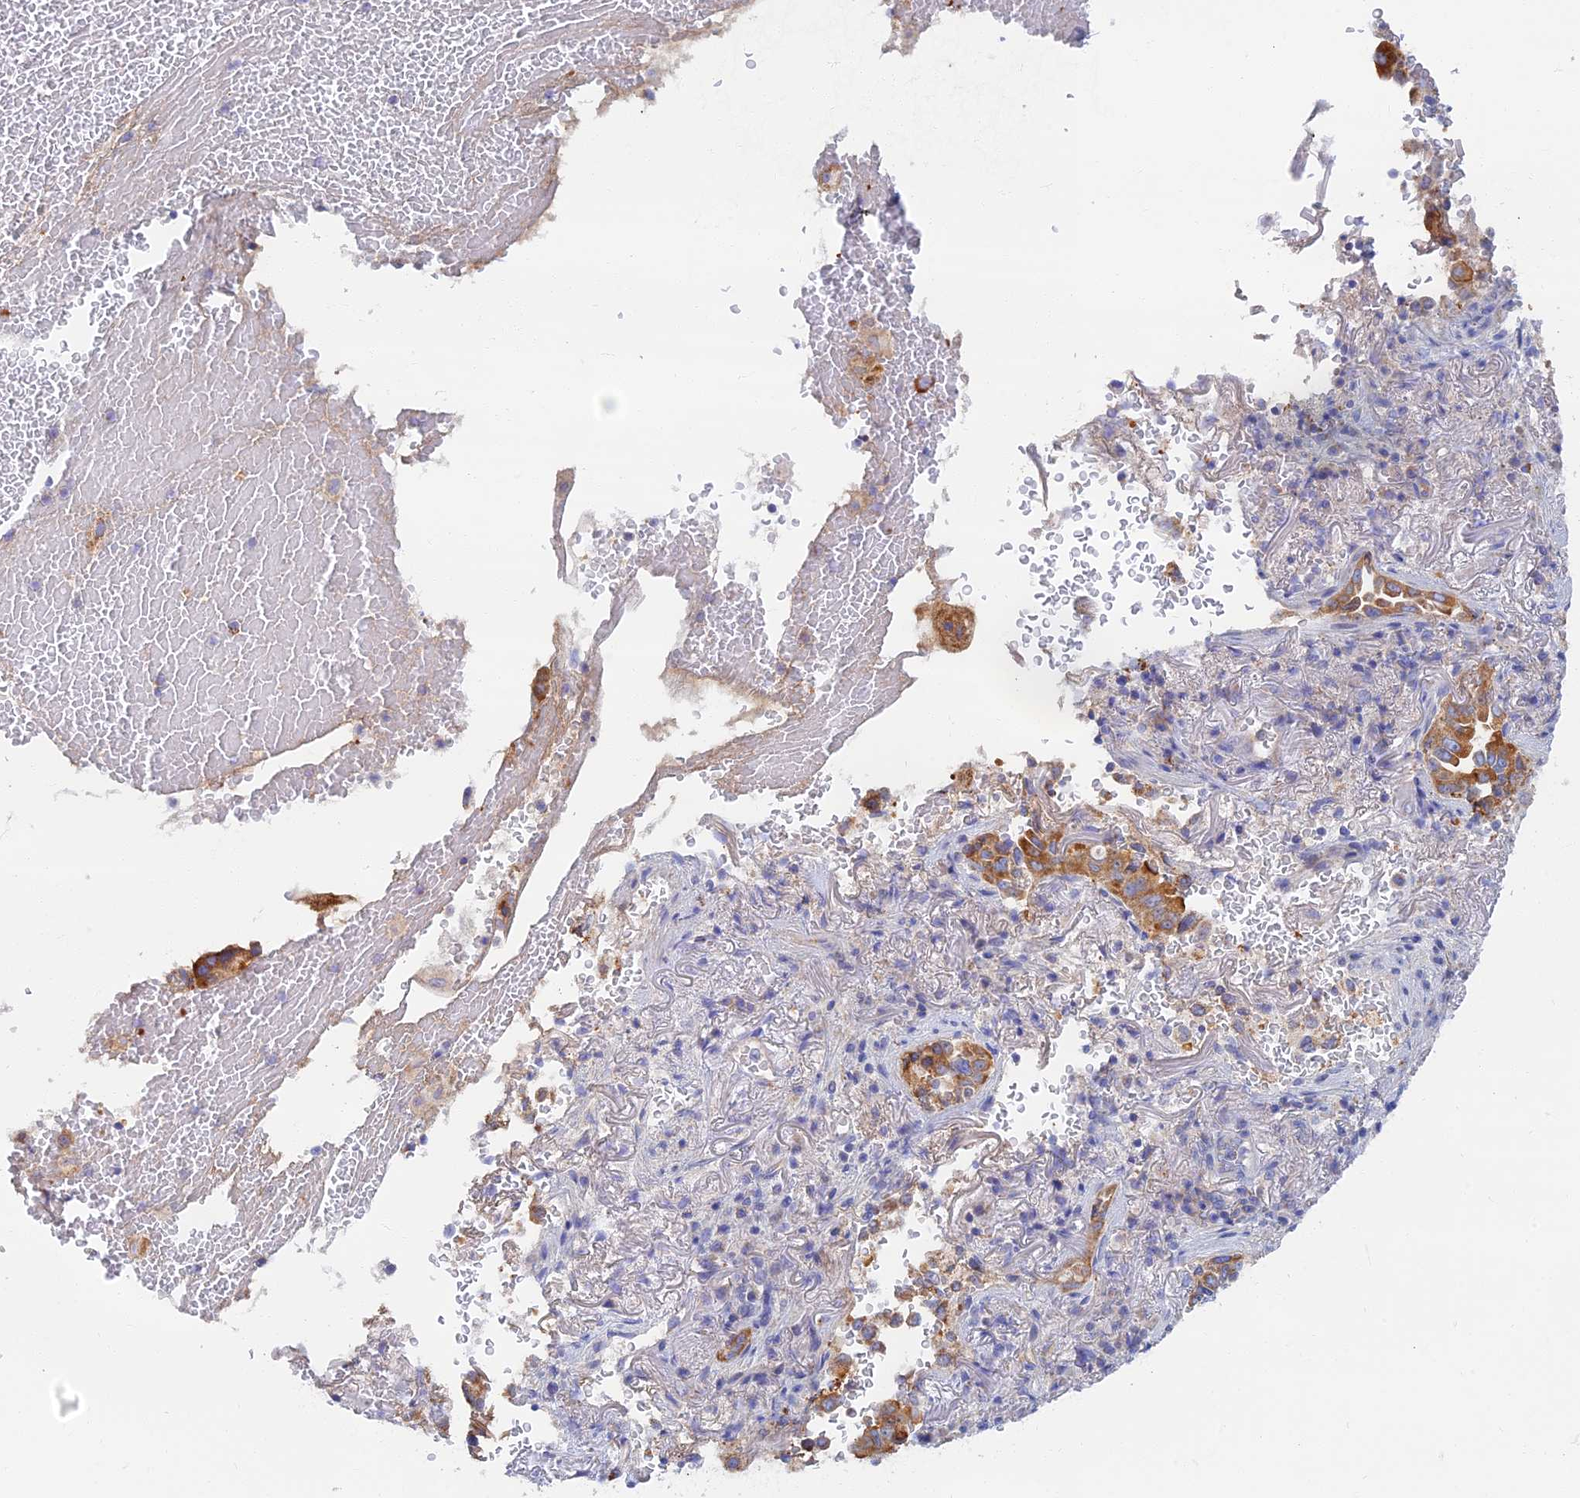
{"staining": {"intensity": "moderate", "quantity": ">75%", "location": "cytoplasmic/membranous"}, "tissue": "lung cancer", "cell_type": "Tumor cells", "image_type": "cancer", "snomed": [{"axis": "morphology", "description": "Adenocarcinoma, NOS"}, {"axis": "topography", "description": "Lung"}], "caption": "Immunohistochemistry image of neoplastic tissue: lung cancer stained using immunohistochemistry reveals medium levels of moderate protein expression localized specifically in the cytoplasmic/membranous of tumor cells, appearing as a cytoplasmic/membranous brown color.", "gene": "TMEM44", "patient": {"sex": "female", "age": 69}}